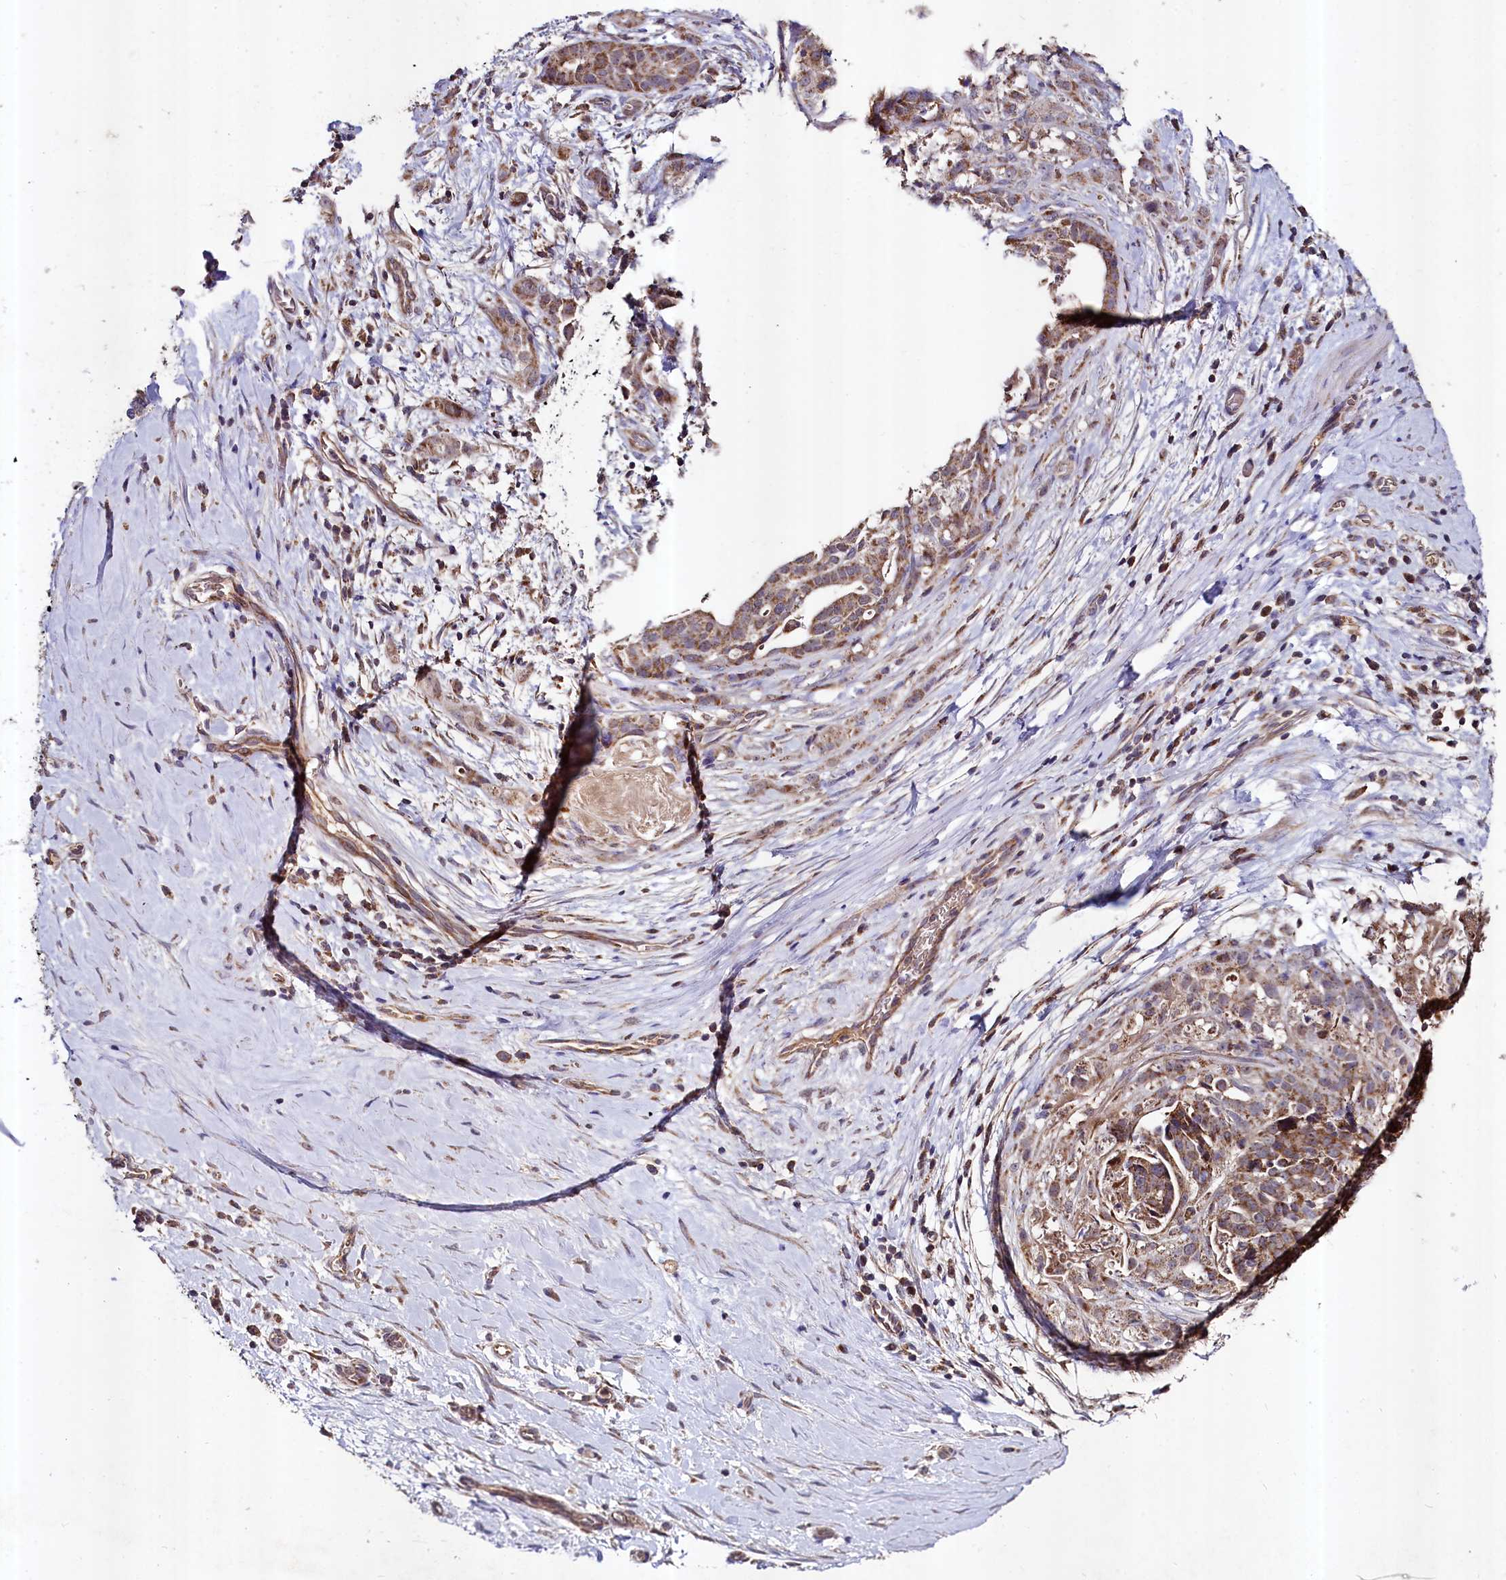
{"staining": {"intensity": "moderate", "quantity": ">75%", "location": "cytoplasmic/membranous"}, "tissue": "stomach cancer", "cell_type": "Tumor cells", "image_type": "cancer", "snomed": [{"axis": "morphology", "description": "Adenocarcinoma, NOS"}, {"axis": "topography", "description": "Stomach"}], "caption": "This micrograph demonstrates immunohistochemistry staining of adenocarcinoma (stomach), with medium moderate cytoplasmic/membranous staining in approximately >75% of tumor cells.", "gene": "METTL4", "patient": {"sex": "male", "age": 48}}